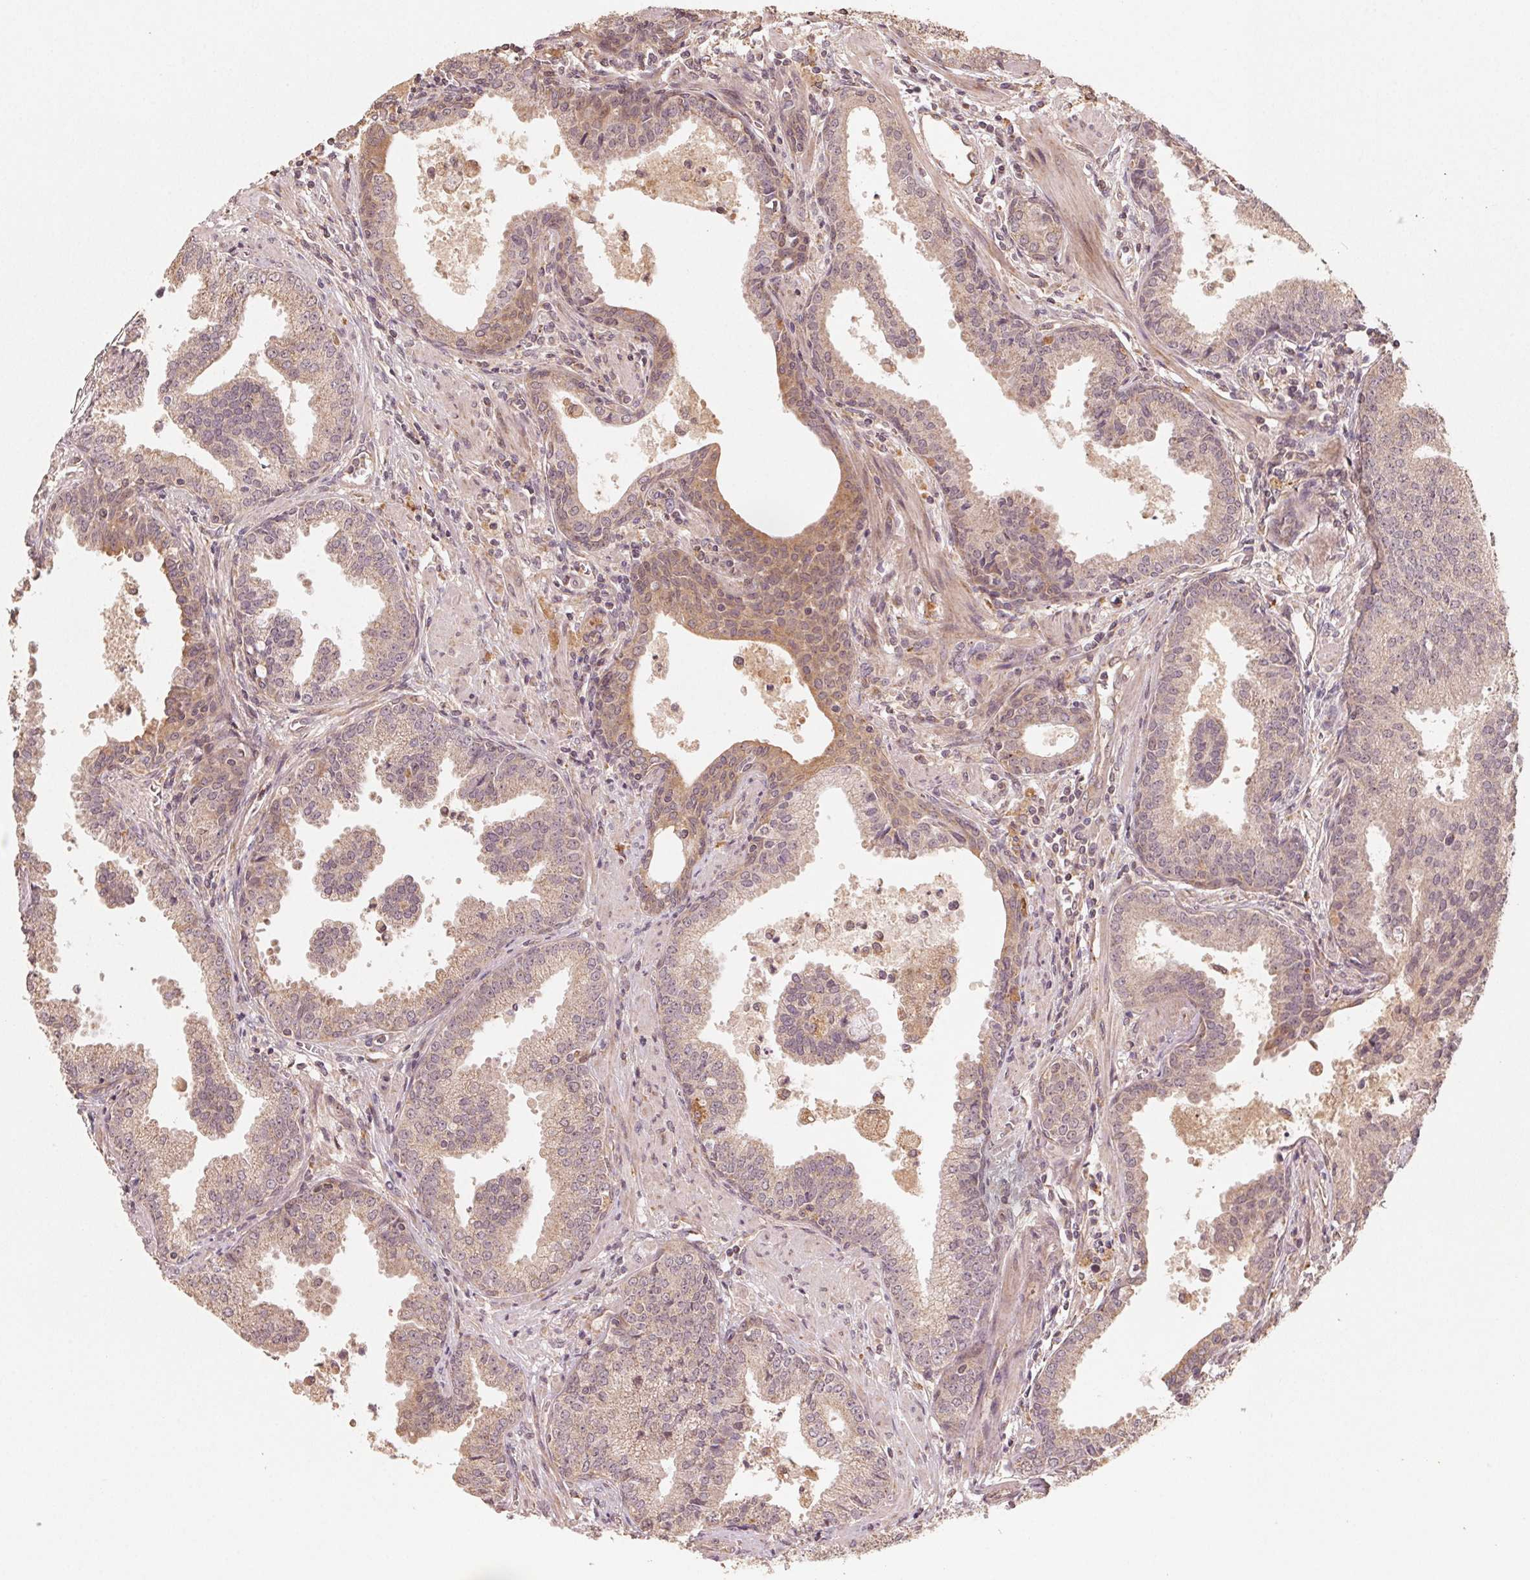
{"staining": {"intensity": "moderate", "quantity": "25%-75%", "location": "cytoplasmic/membranous"}, "tissue": "prostate cancer", "cell_type": "Tumor cells", "image_type": "cancer", "snomed": [{"axis": "morphology", "description": "Adenocarcinoma, NOS"}, {"axis": "topography", "description": "Prostate"}], "caption": "DAB immunohistochemical staining of human prostate cancer (adenocarcinoma) shows moderate cytoplasmic/membranous protein positivity in about 25%-75% of tumor cells. (Brightfield microscopy of DAB IHC at high magnification).", "gene": "WBP2", "patient": {"sex": "male", "age": 64}}